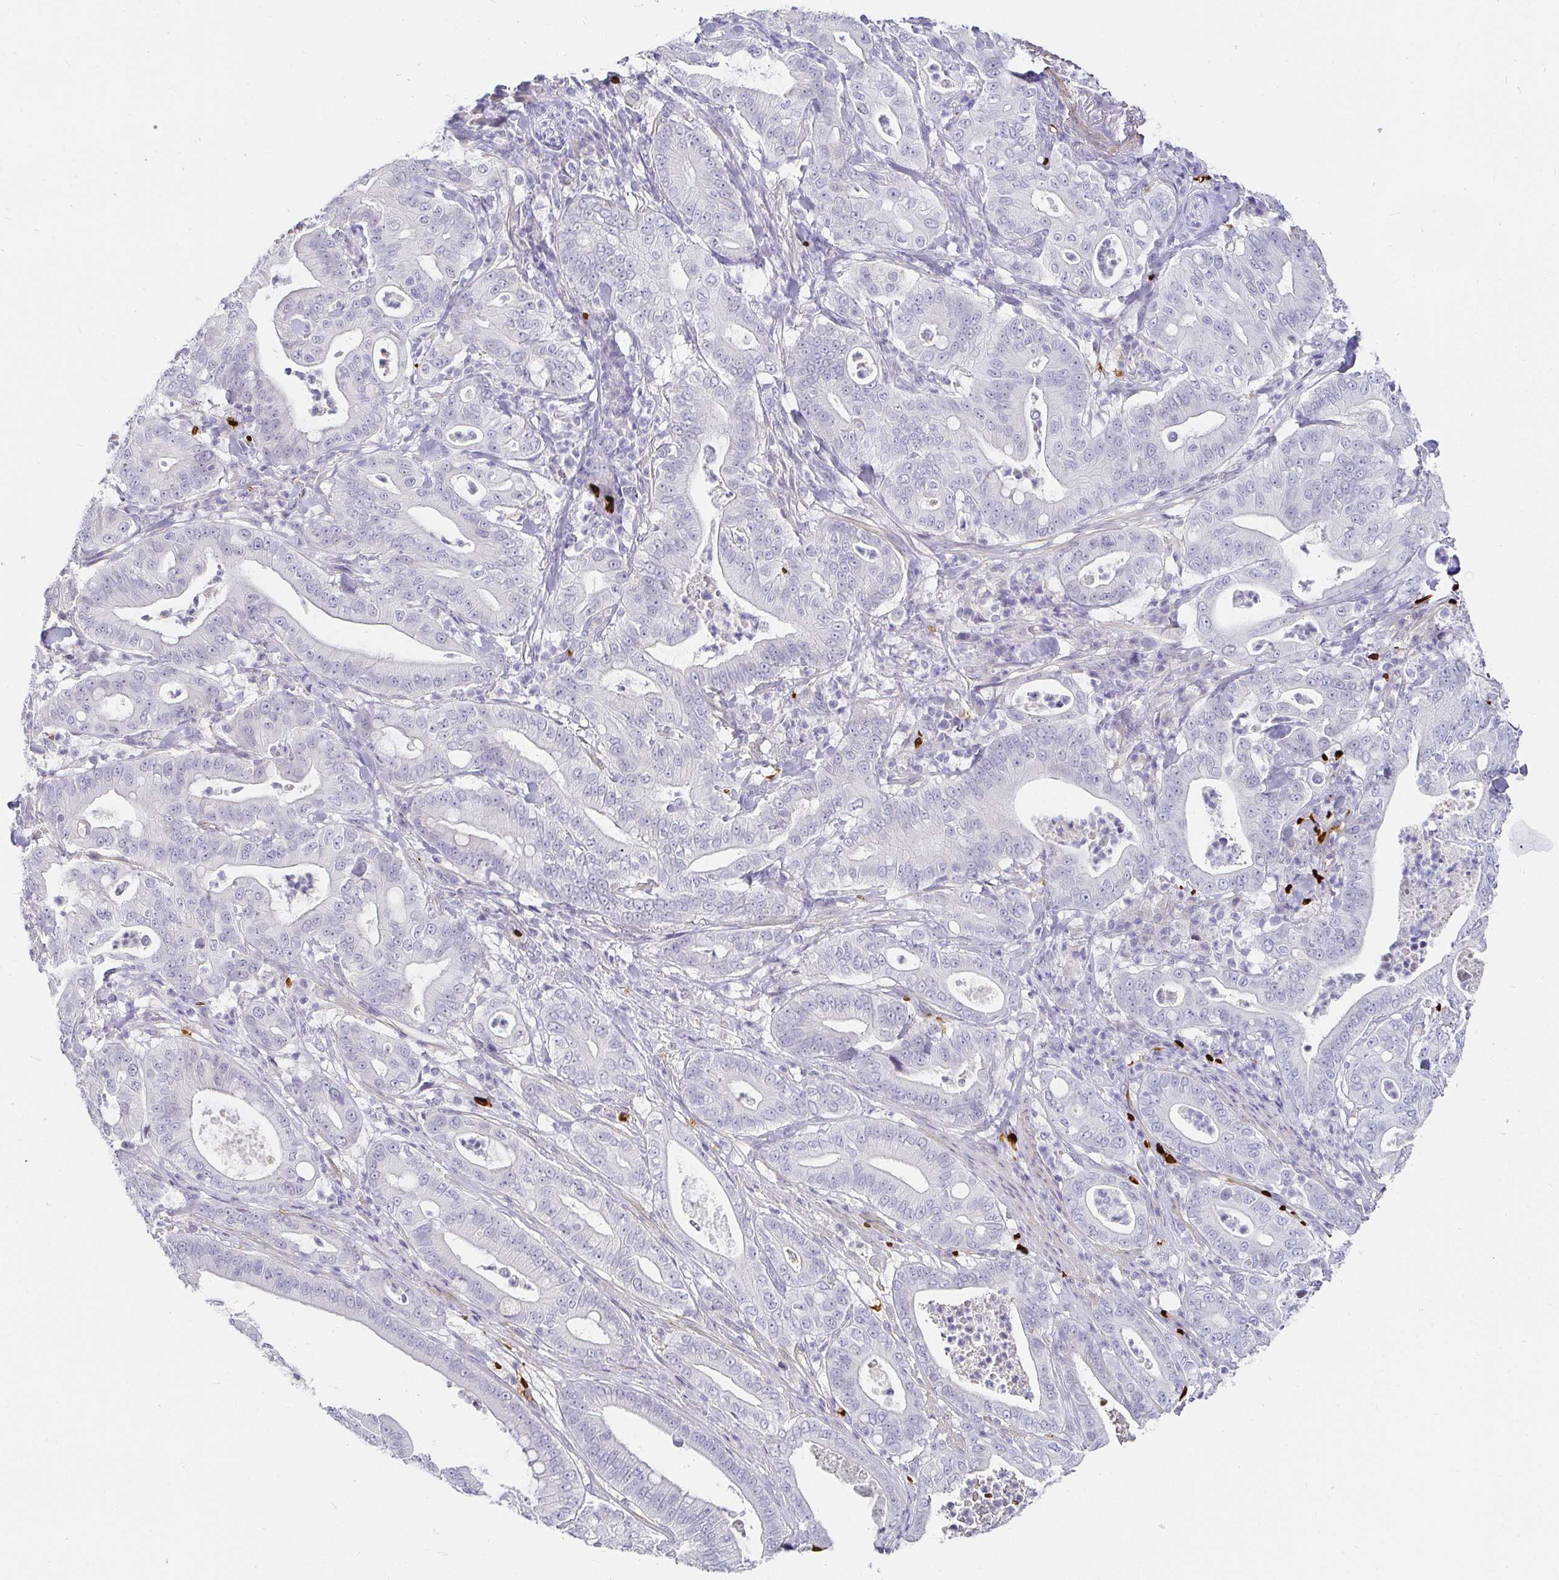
{"staining": {"intensity": "negative", "quantity": "none", "location": "none"}, "tissue": "pancreatic cancer", "cell_type": "Tumor cells", "image_type": "cancer", "snomed": [{"axis": "morphology", "description": "Adenocarcinoma, NOS"}, {"axis": "topography", "description": "Pancreas"}], "caption": "Histopathology image shows no significant protein expression in tumor cells of pancreatic cancer (adenocarcinoma).", "gene": "FGF21", "patient": {"sex": "male", "age": 71}}